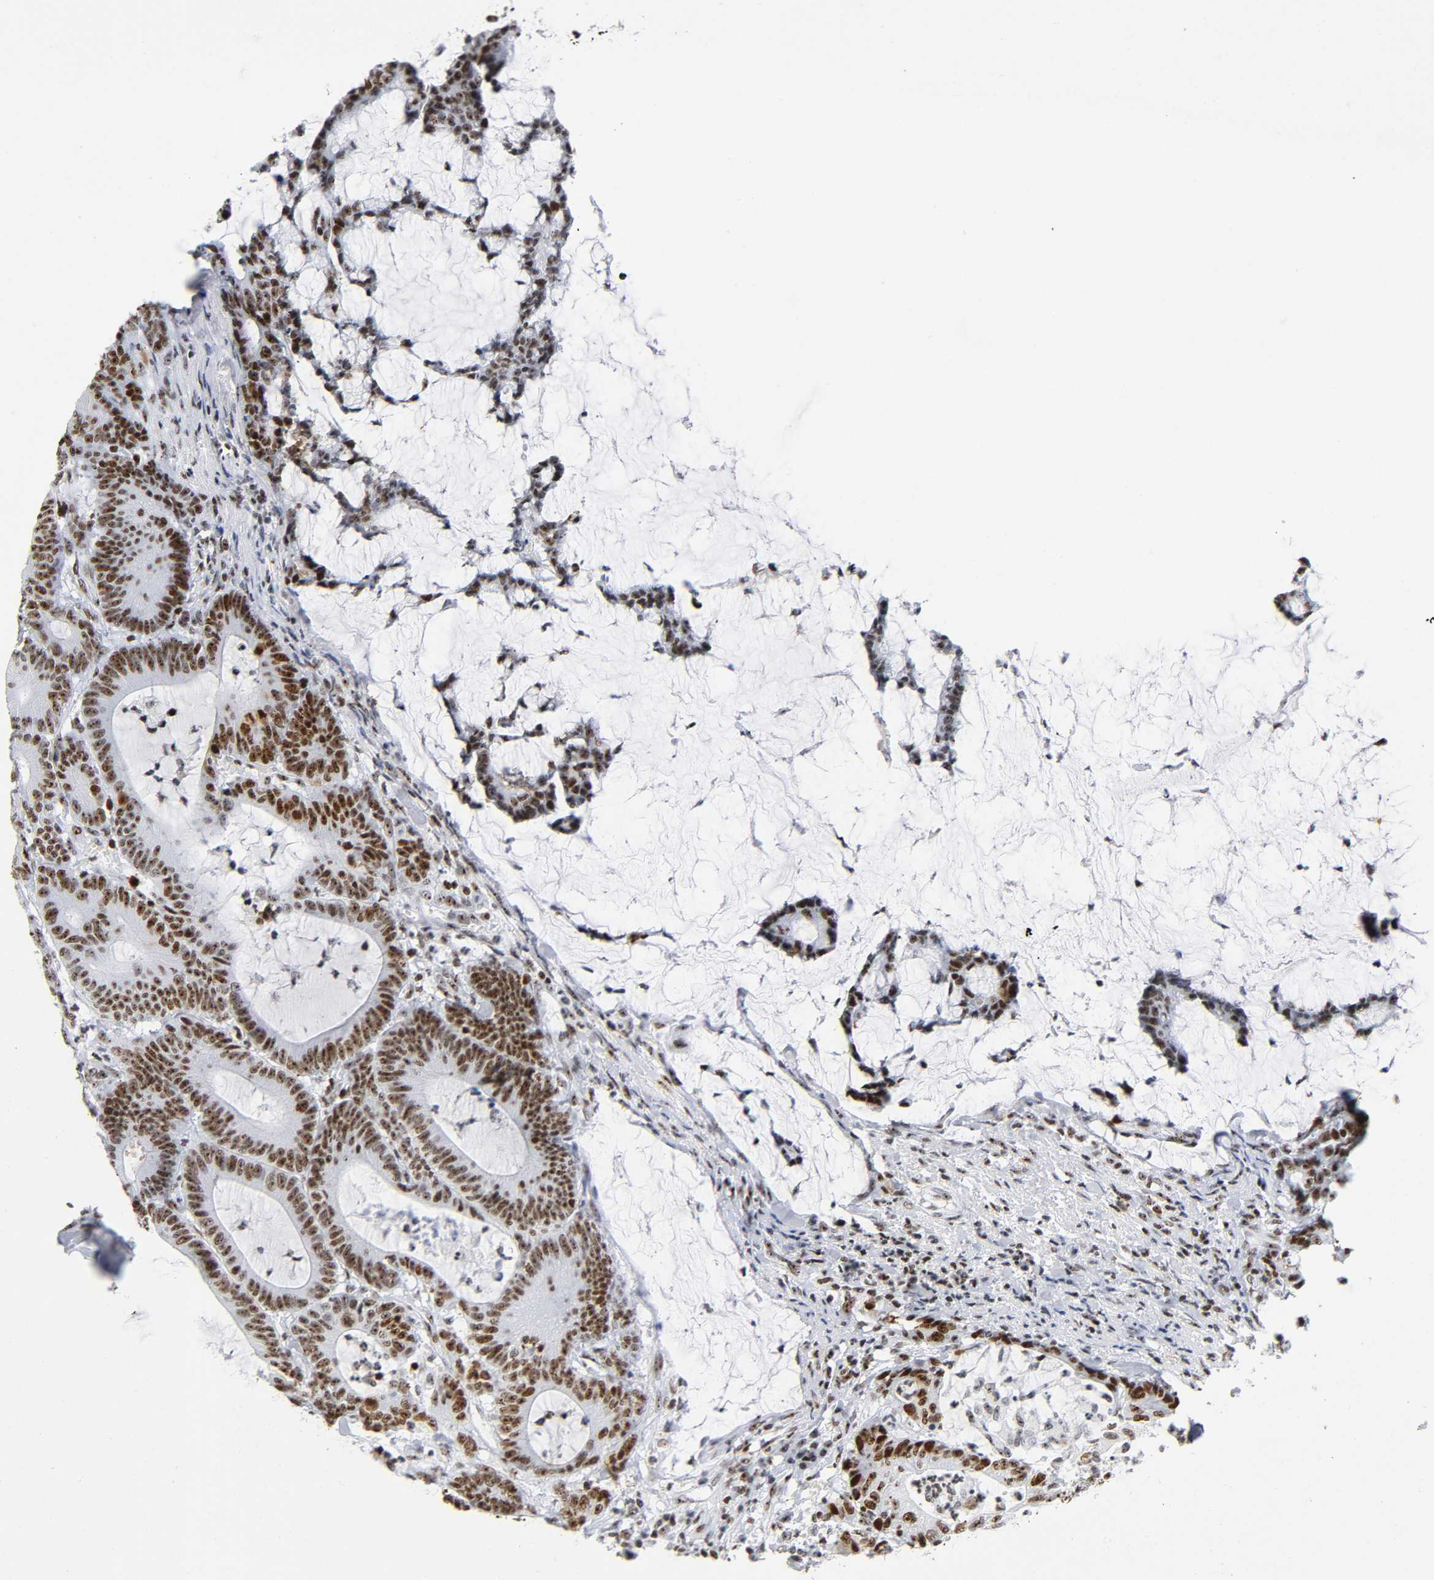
{"staining": {"intensity": "moderate", "quantity": ">75%", "location": "nuclear"}, "tissue": "colorectal cancer", "cell_type": "Tumor cells", "image_type": "cancer", "snomed": [{"axis": "morphology", "description": "Adenocarcinoma, NOS"}, {"axis": "topography", "description": "Colon"}], "caption": "DAB immunohistochemical staining of colorectal adenocarcinoma shows moderate nuclear protein staining in approximately >75% of tumor cells.", "gene": "UBTF", "patient": {"sex": "female", "age": 84}}